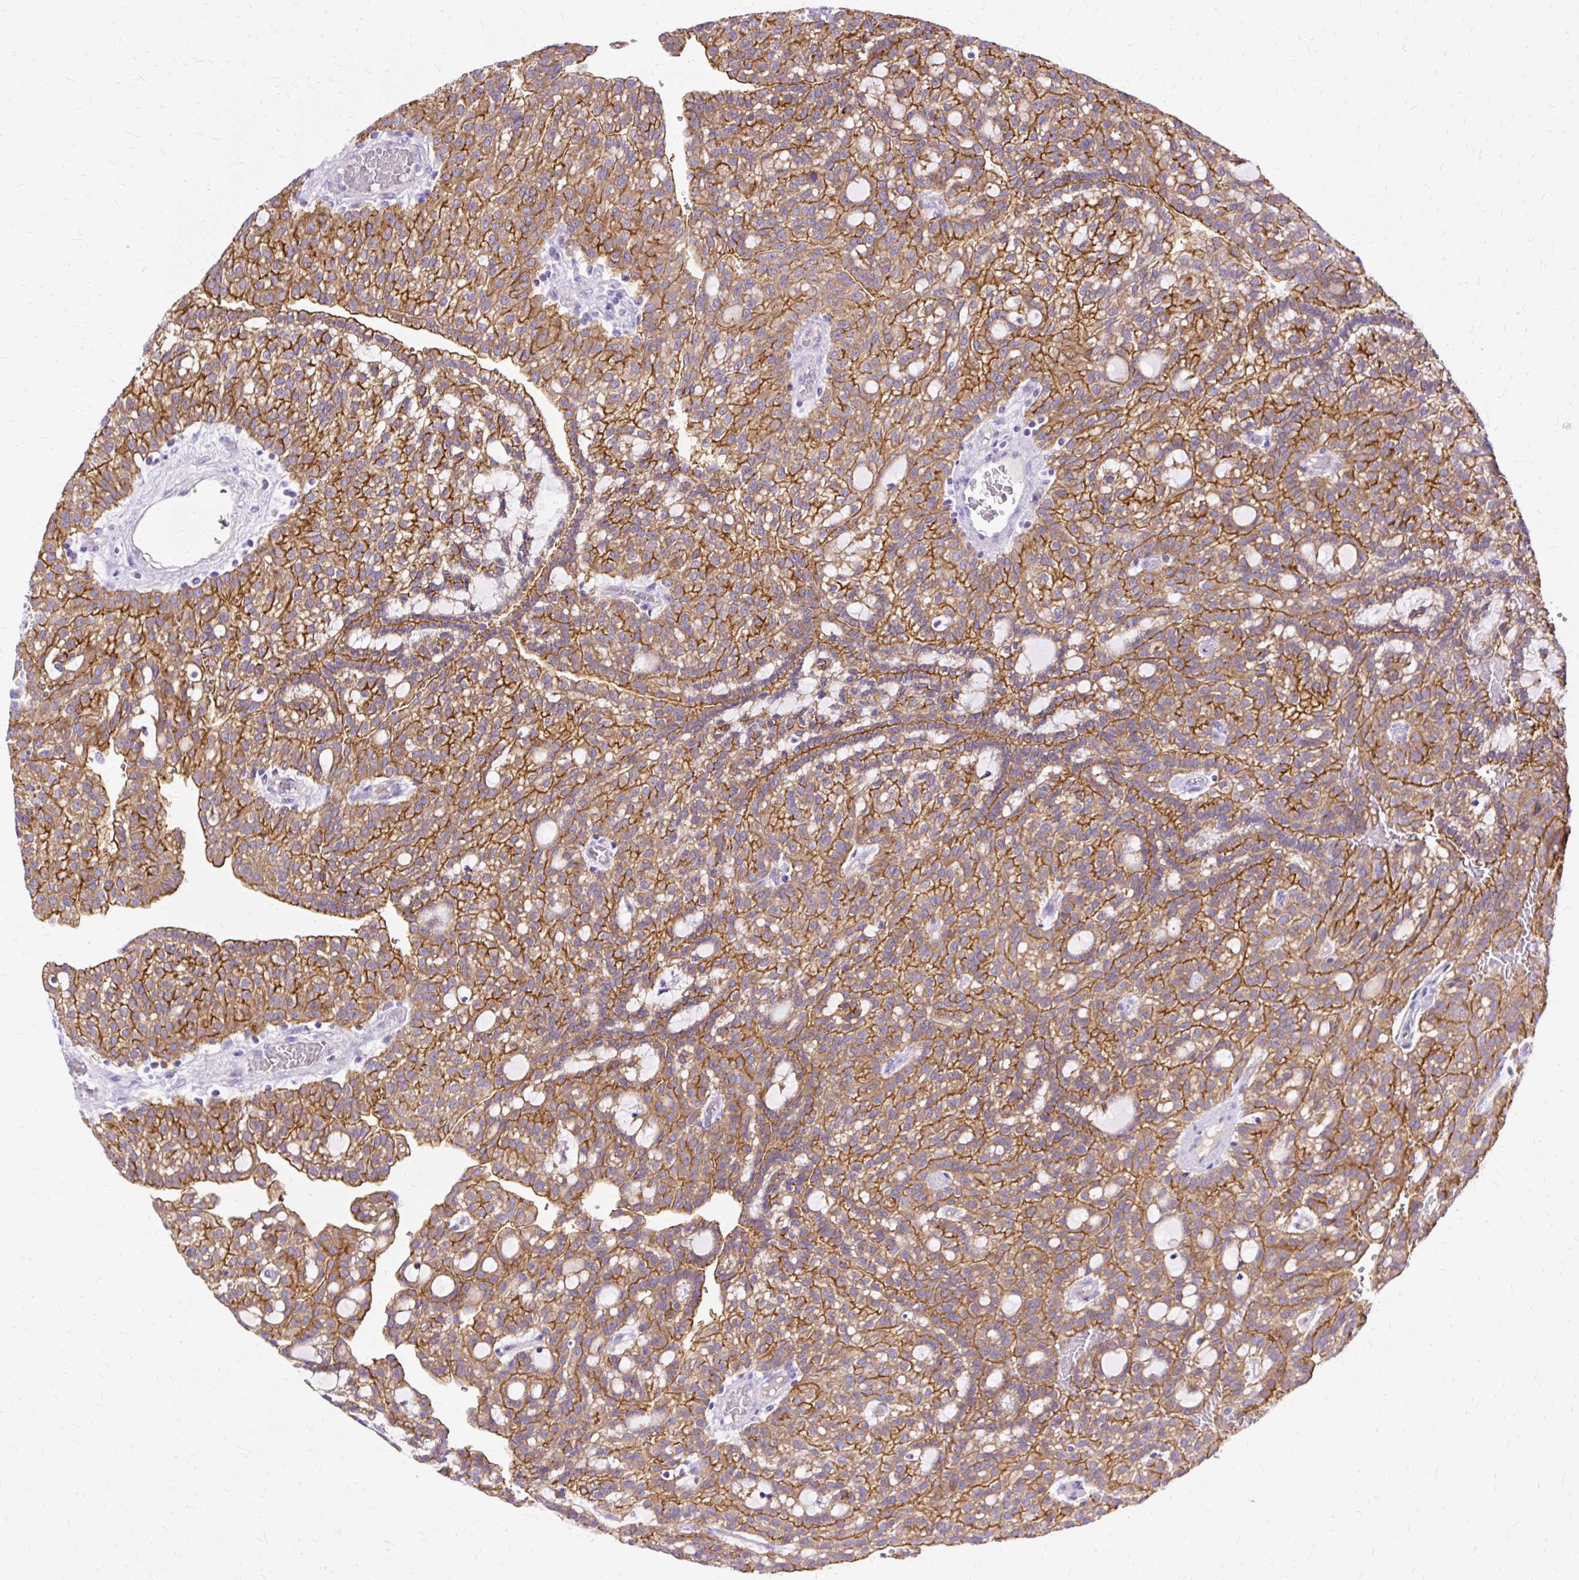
{"staining": {"intensity": "moderate", "quantity": ">75%", "location": "cytoplasmic/membranous"}, "tissue": "renal cancer", "cell_type": "Tumor cells", "image_type": "cancer", "snomed": [{"axis": "morphology", "description": "Adenocarcinoma, NOS"}, {"axis": "topography", "description": "Kidney"}], "caption": "The photomicrograph demonstrates immunohistochemical staining of renal cancer (adenocarcinoma). There is moderate cytoplasmic/membranous expression is present in approximately >75% of tumor cells. (brown staining indicates protein expression, while blue staining denotes nuclei).", "gene": "MYO6", "patient": {"sex": "male", "age": 63}}